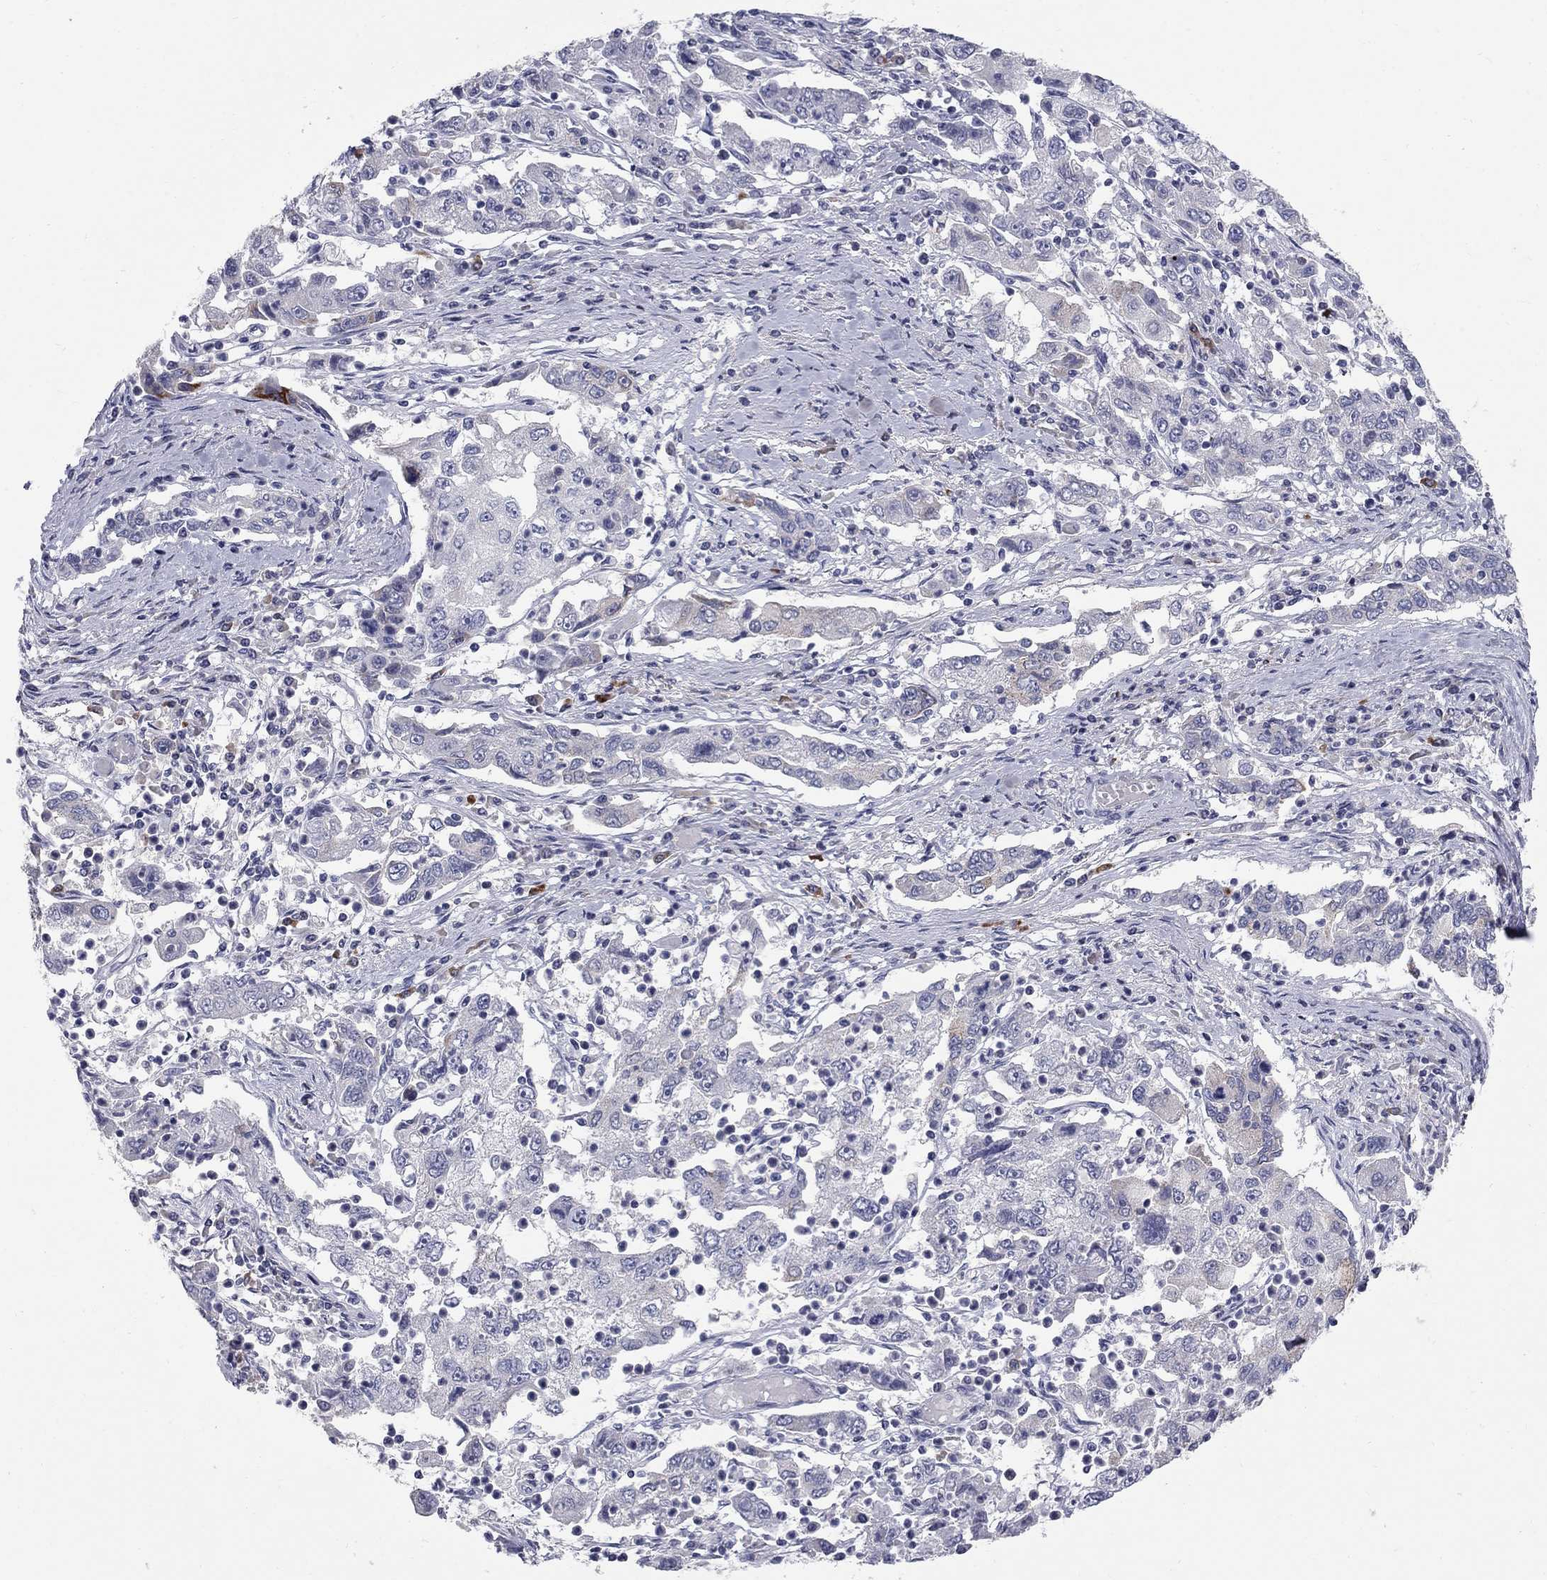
{"staining": {"intensity": "negative", "quantity": "none", "location": "none"}, "tissue": "cervical cancer", "cell_type": "Tumor cells", "image_type": "cancer", "snomed": [{"axis": "morphology", "description": "Squamous cell carcinoma, NOS"}, {"axis": "topography", "description": "Cervix"}], "caption": "This is an IHC histopathology image of human cervical cancer. There is no staining in tumor cells.", "gene": "NTRK2", "patient": {"sex": "female", "age": 36}}